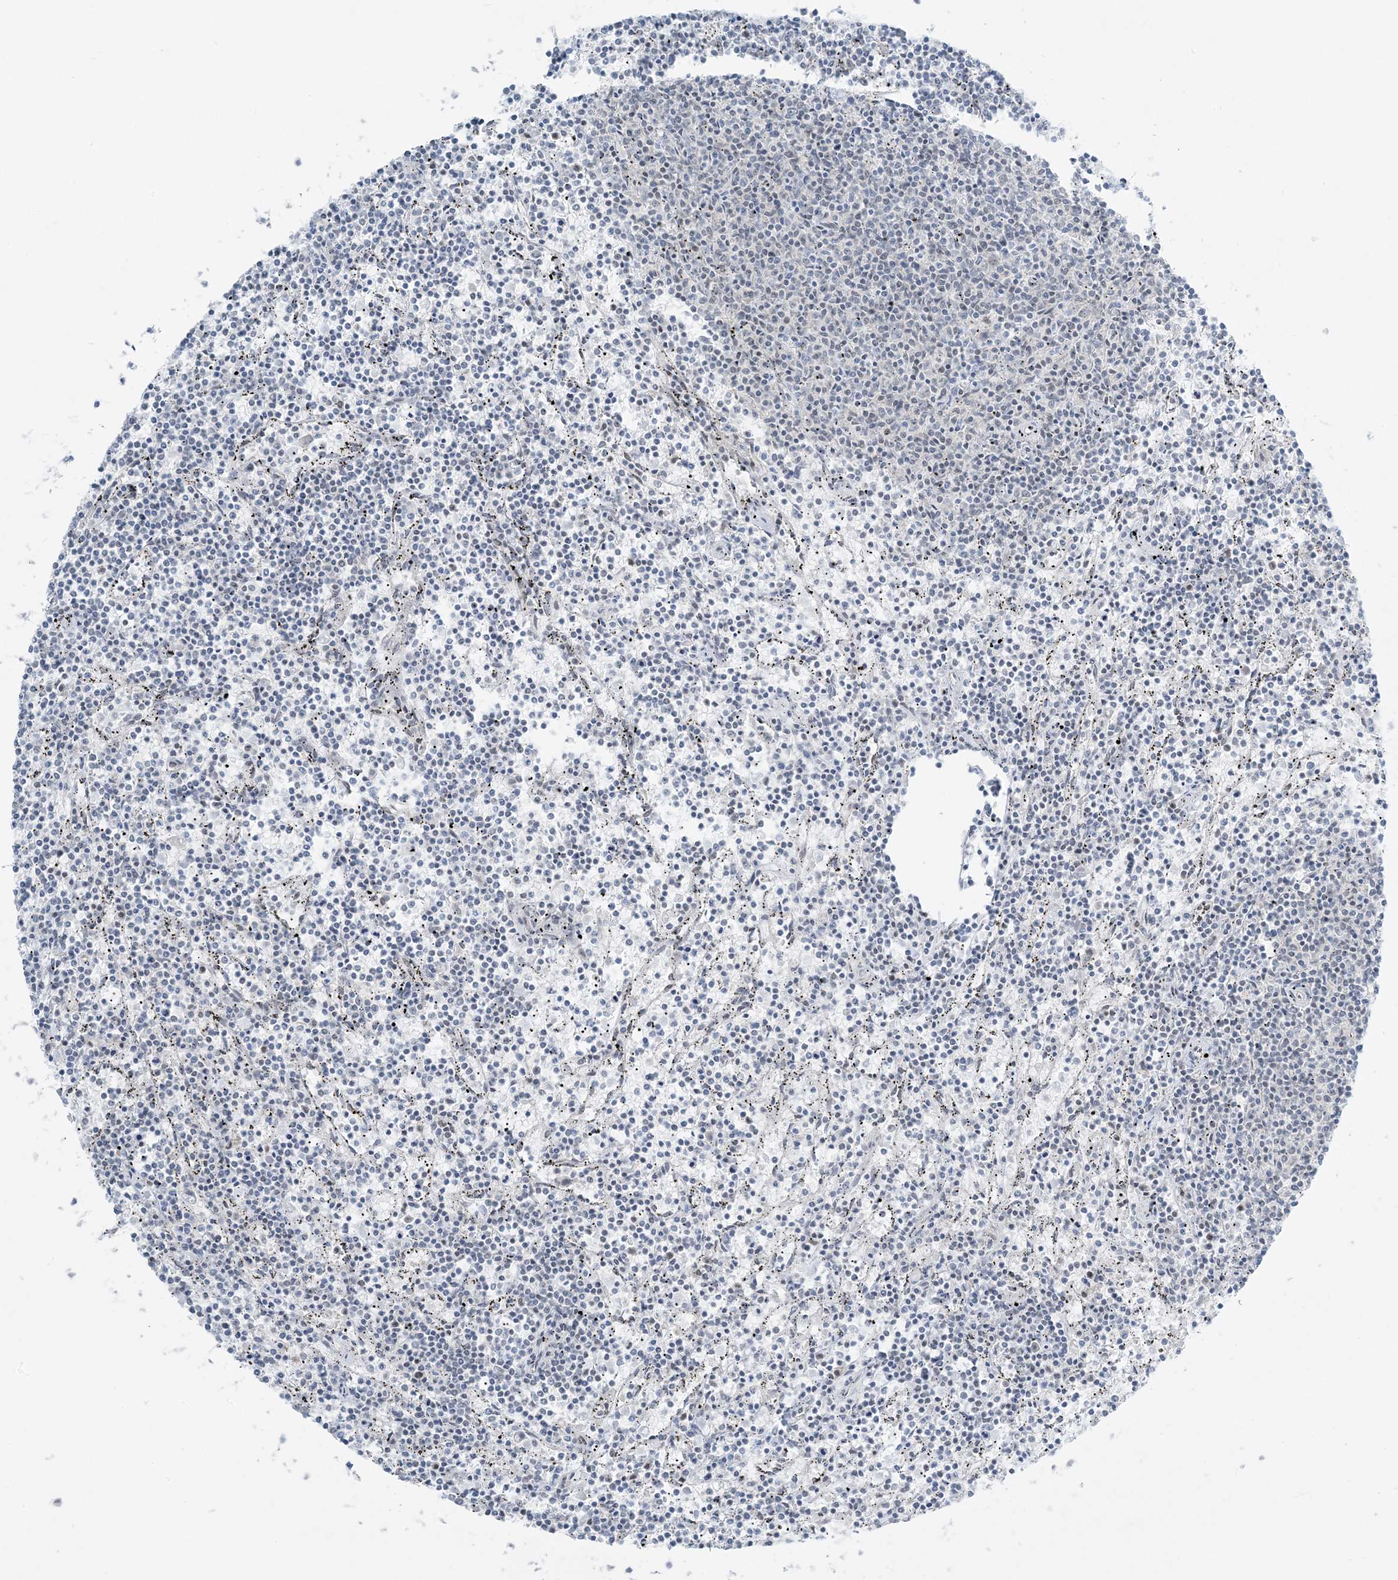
{"staining": {"intensity": "negative", "quantity": "none", "location": "none"}, "tissue": "lymphoma", "cell_type": "Tumor cells", "image_type": "cancer", "snomed": [{"axis": "morphology", "description": "Malignant lymphoma, non-Hodgkin's type, Low grade"}, {"axis": "topography", "description": "Spleen"}], "caption": "Lymphoma was stained to show a protein in brown. There is no significant positivity in tumor cells.", "gene": "ZNF787", "patient": {"sex": "female", "age": 50}}